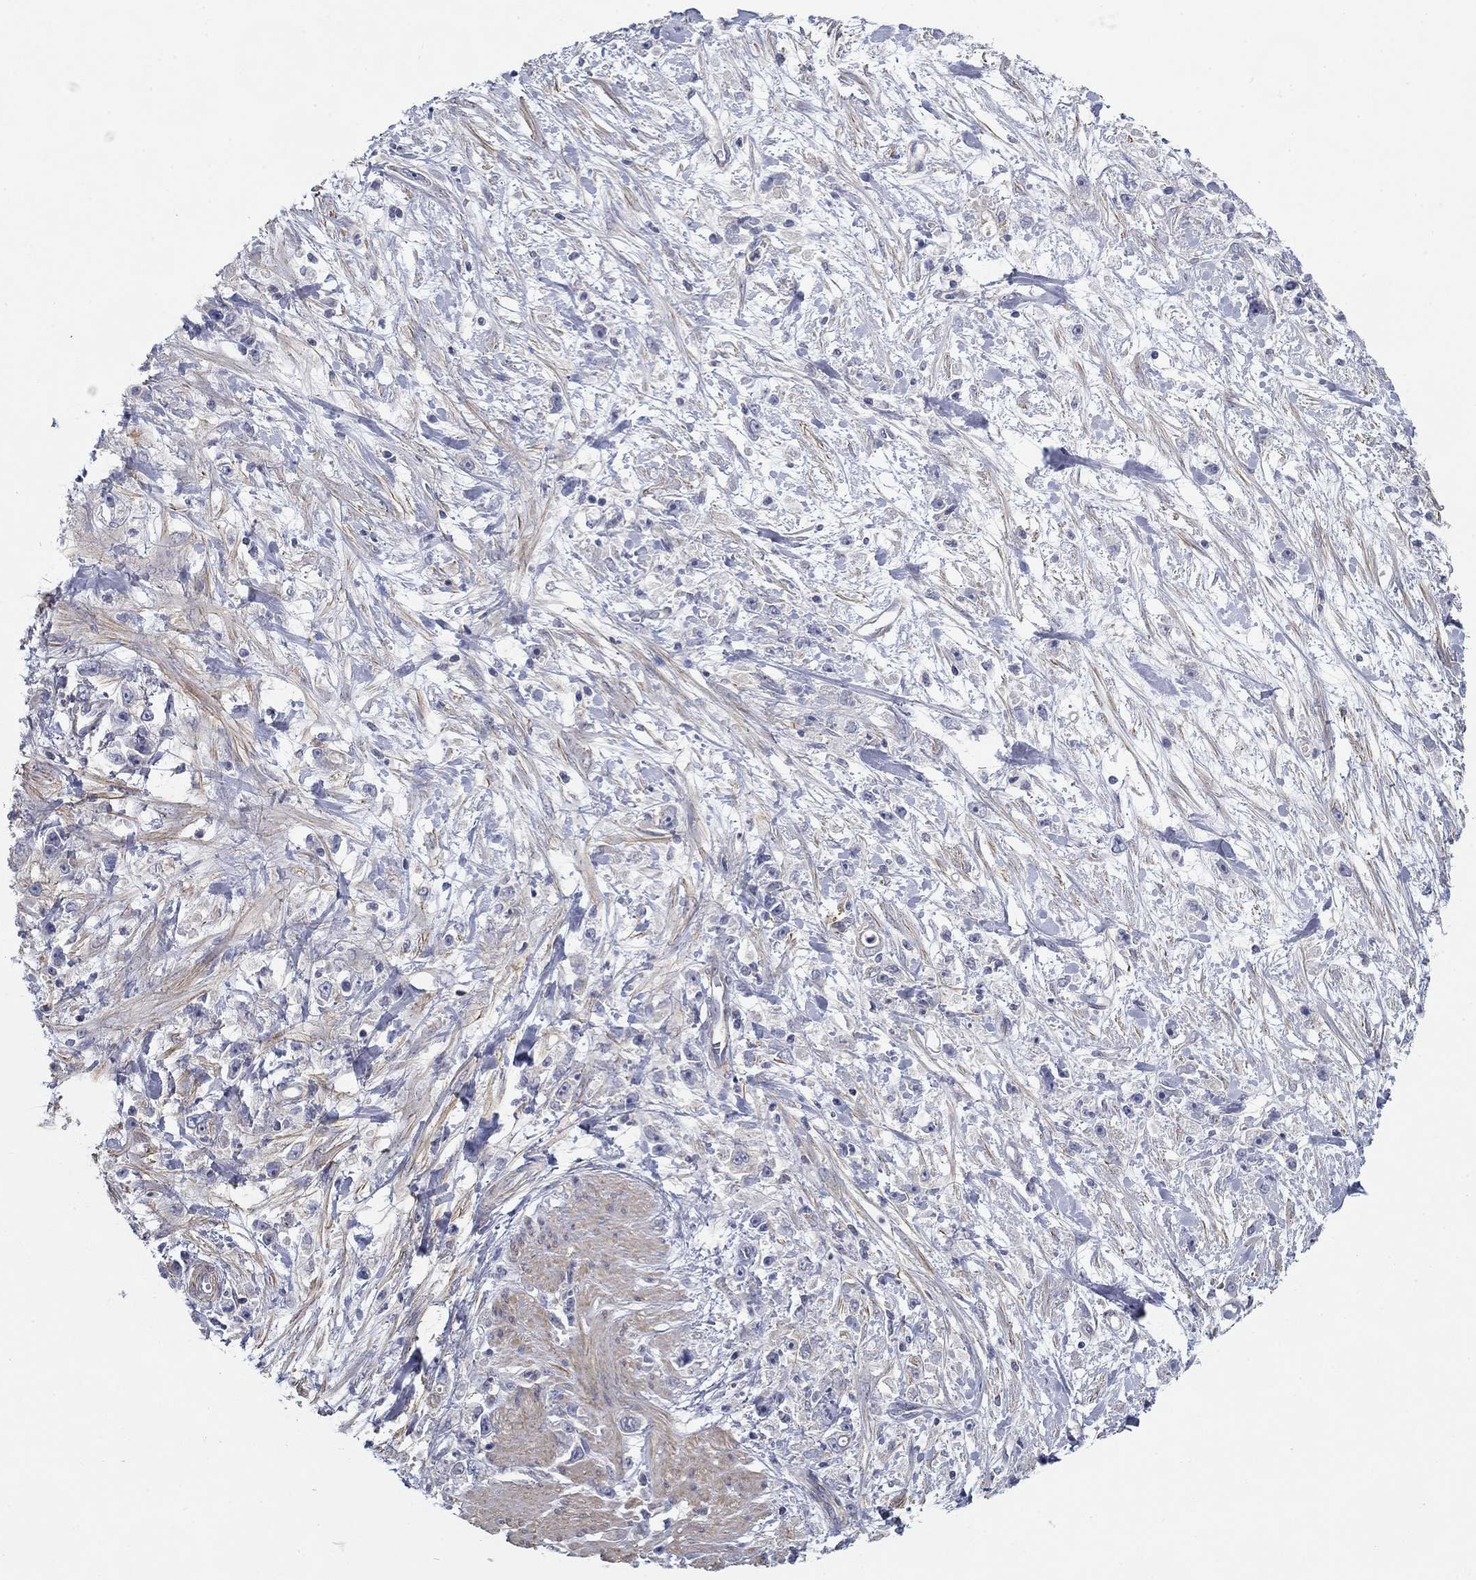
{"staining": {"intensity": "negative", "quantity": "none", "location": "none"}, "tissue": "stomach cancer", "cell_type": "Tumor cells", "image_type": "cancer", "snomed": [{"axis": "morphology", "description": "Adenocarcinoma, NOS"}, {"axis": "topography", "description": "Stomach"}], "caption": "Immunohistochemistry image of stomach cancer stained for a protein (brown), which exhibits no staining in tumor cells.", "gene": "GRK7", "patient": {"sex": "female", "age": 59}}